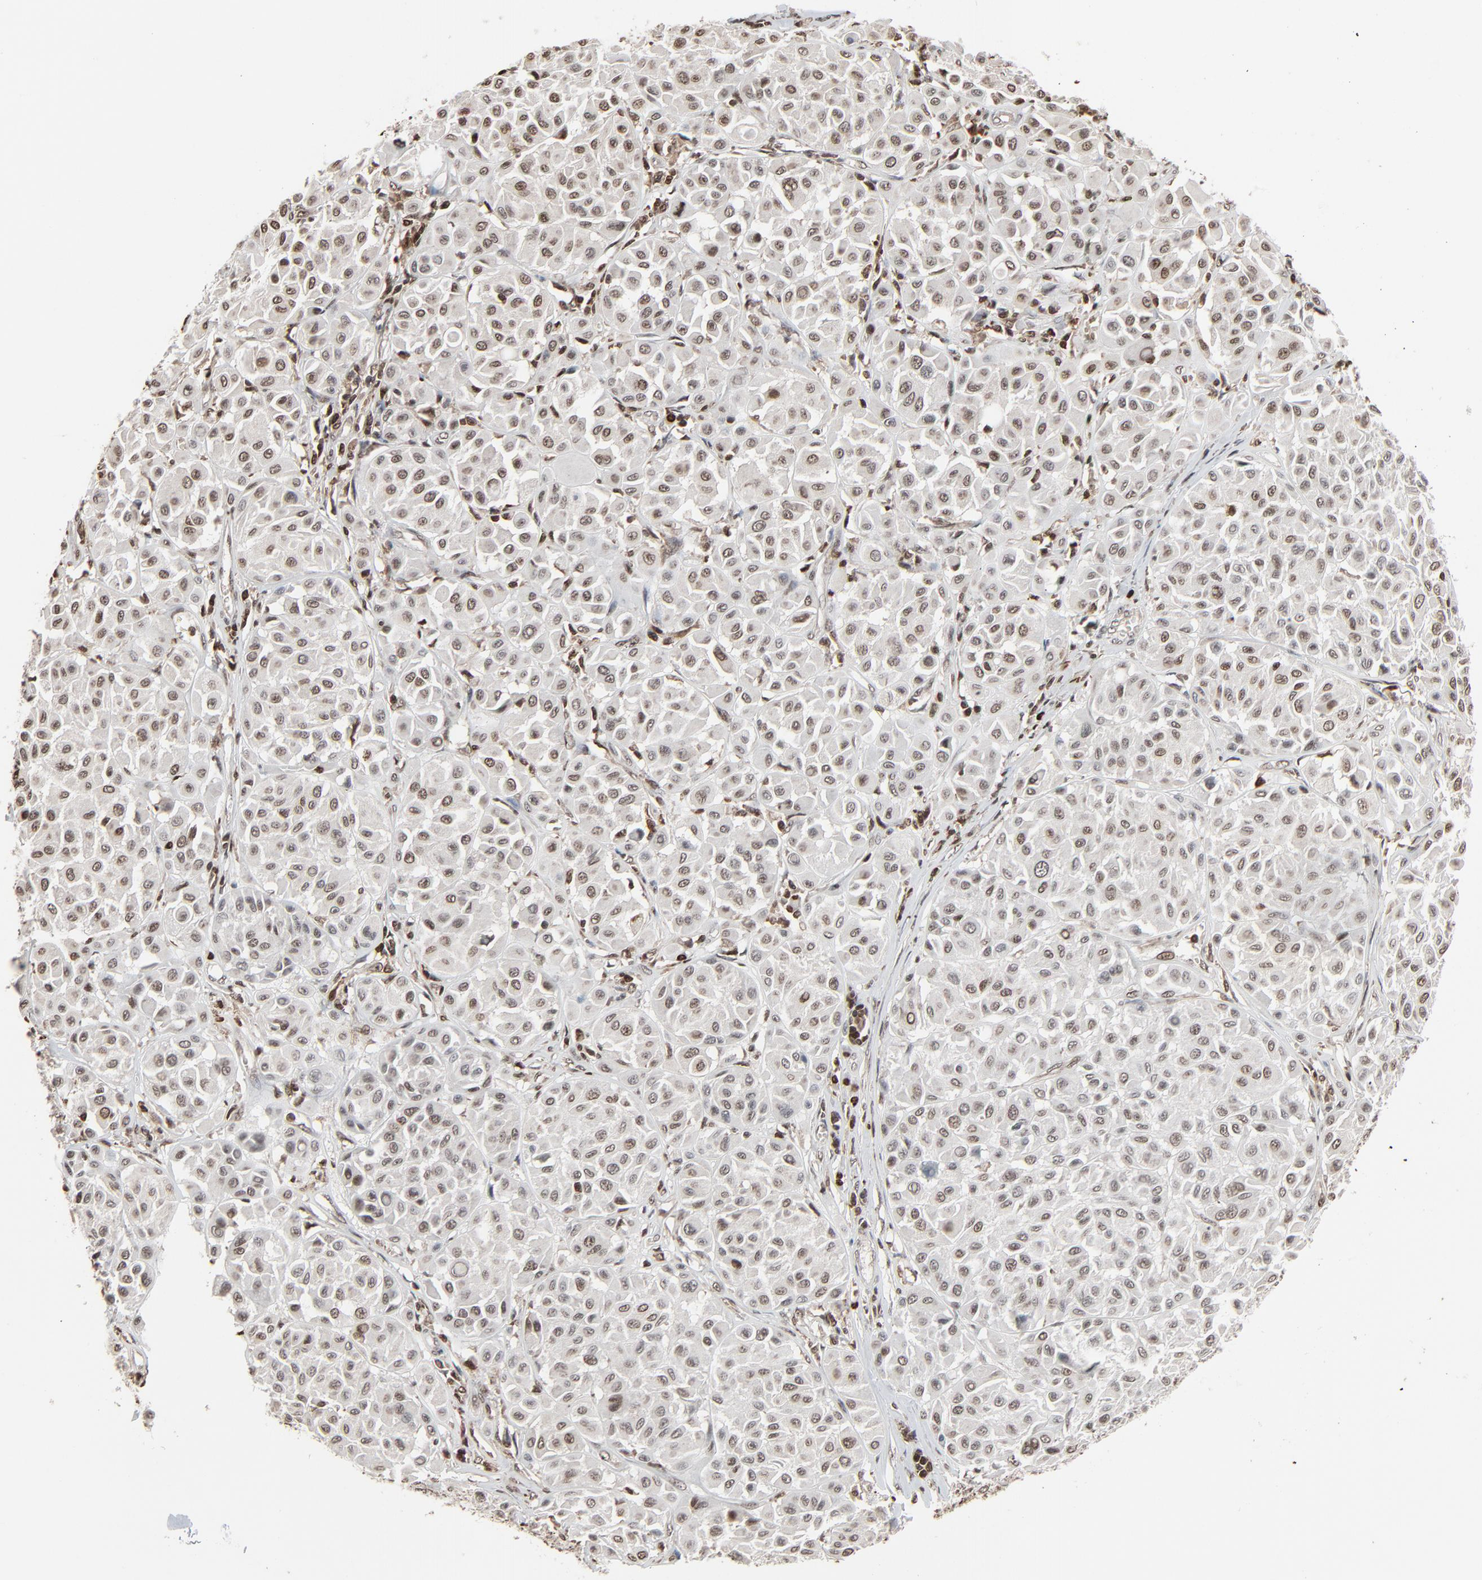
{"staining": {"intensity": "weak", "quantity": ">75%", "location": "nuclear"}, "tissue": "melanoma", "cell_type": "Tumor cells", "image_type": "cancer", "snomed": [{"axis": "morphology", "description": "Malignant melanoma, Metastatic site"}, {"axis": "topography", "description": "Soft tissue"}], "caption": "Brown immunohistochemical staining in melanoma exhibits weak nuclear staining in approximately >75% of tumor cells. (Brightfield microscopy of DAB IHC at high magnification).", "gene": "RPS6KA3", "patient": {"sex": "male", "age": 41}}